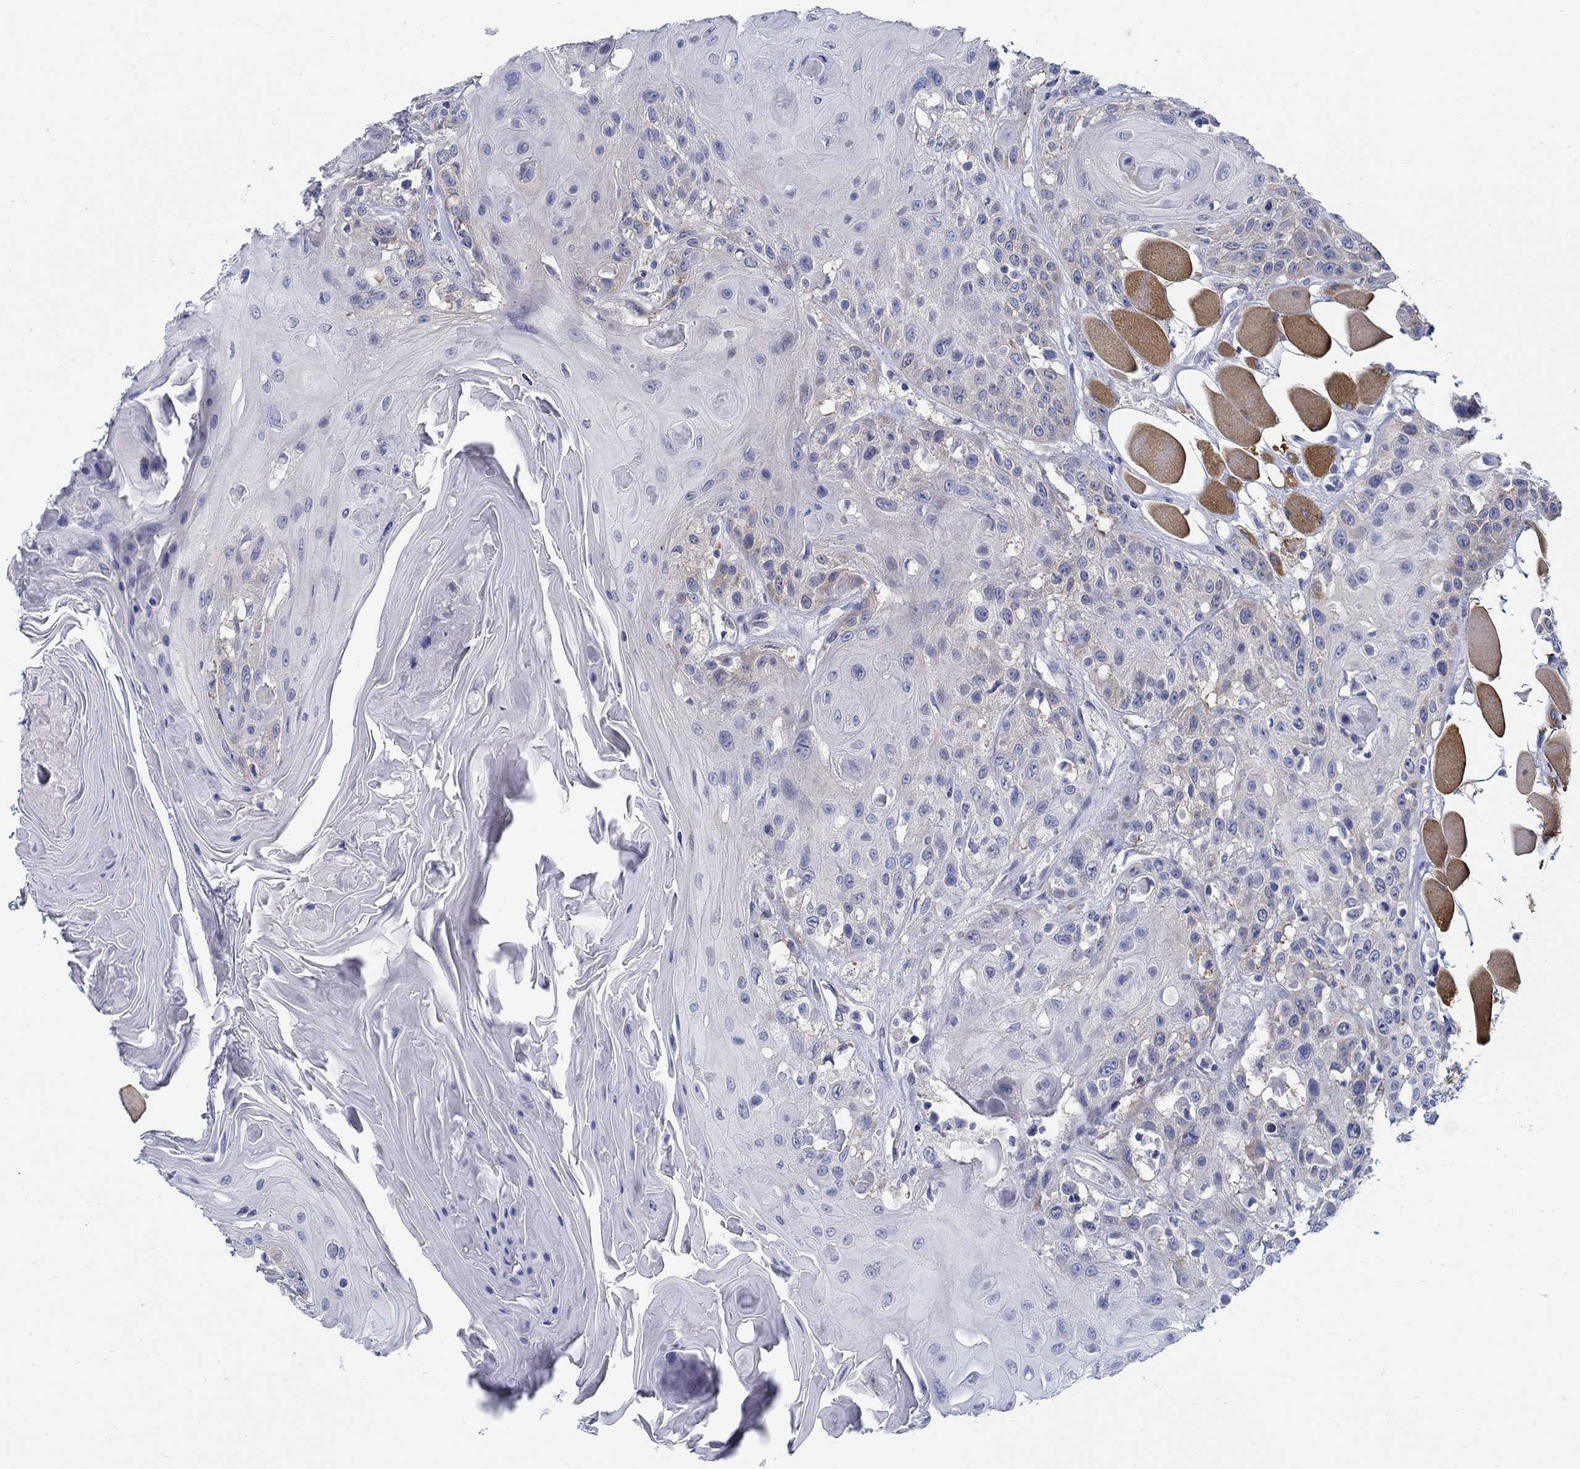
{"staining": {"intensity": "negative", "quantity": "none", "location": "none"}, "tissue": "head and neck cancer", "cell_type": "Tumor cells", "image_type": "cancer", "snomed": [{"axis": "morphology", "description": "Squamous cell carcinoma, NOS"}, {"axis": "topography", "description": "Head-Neck"}], "caption": "A photomicrograph of human head and neck cancer is negative for staining in tumor cells.", "gene": "C15orf39", "patient": {"sex": "female", "age": 59}}